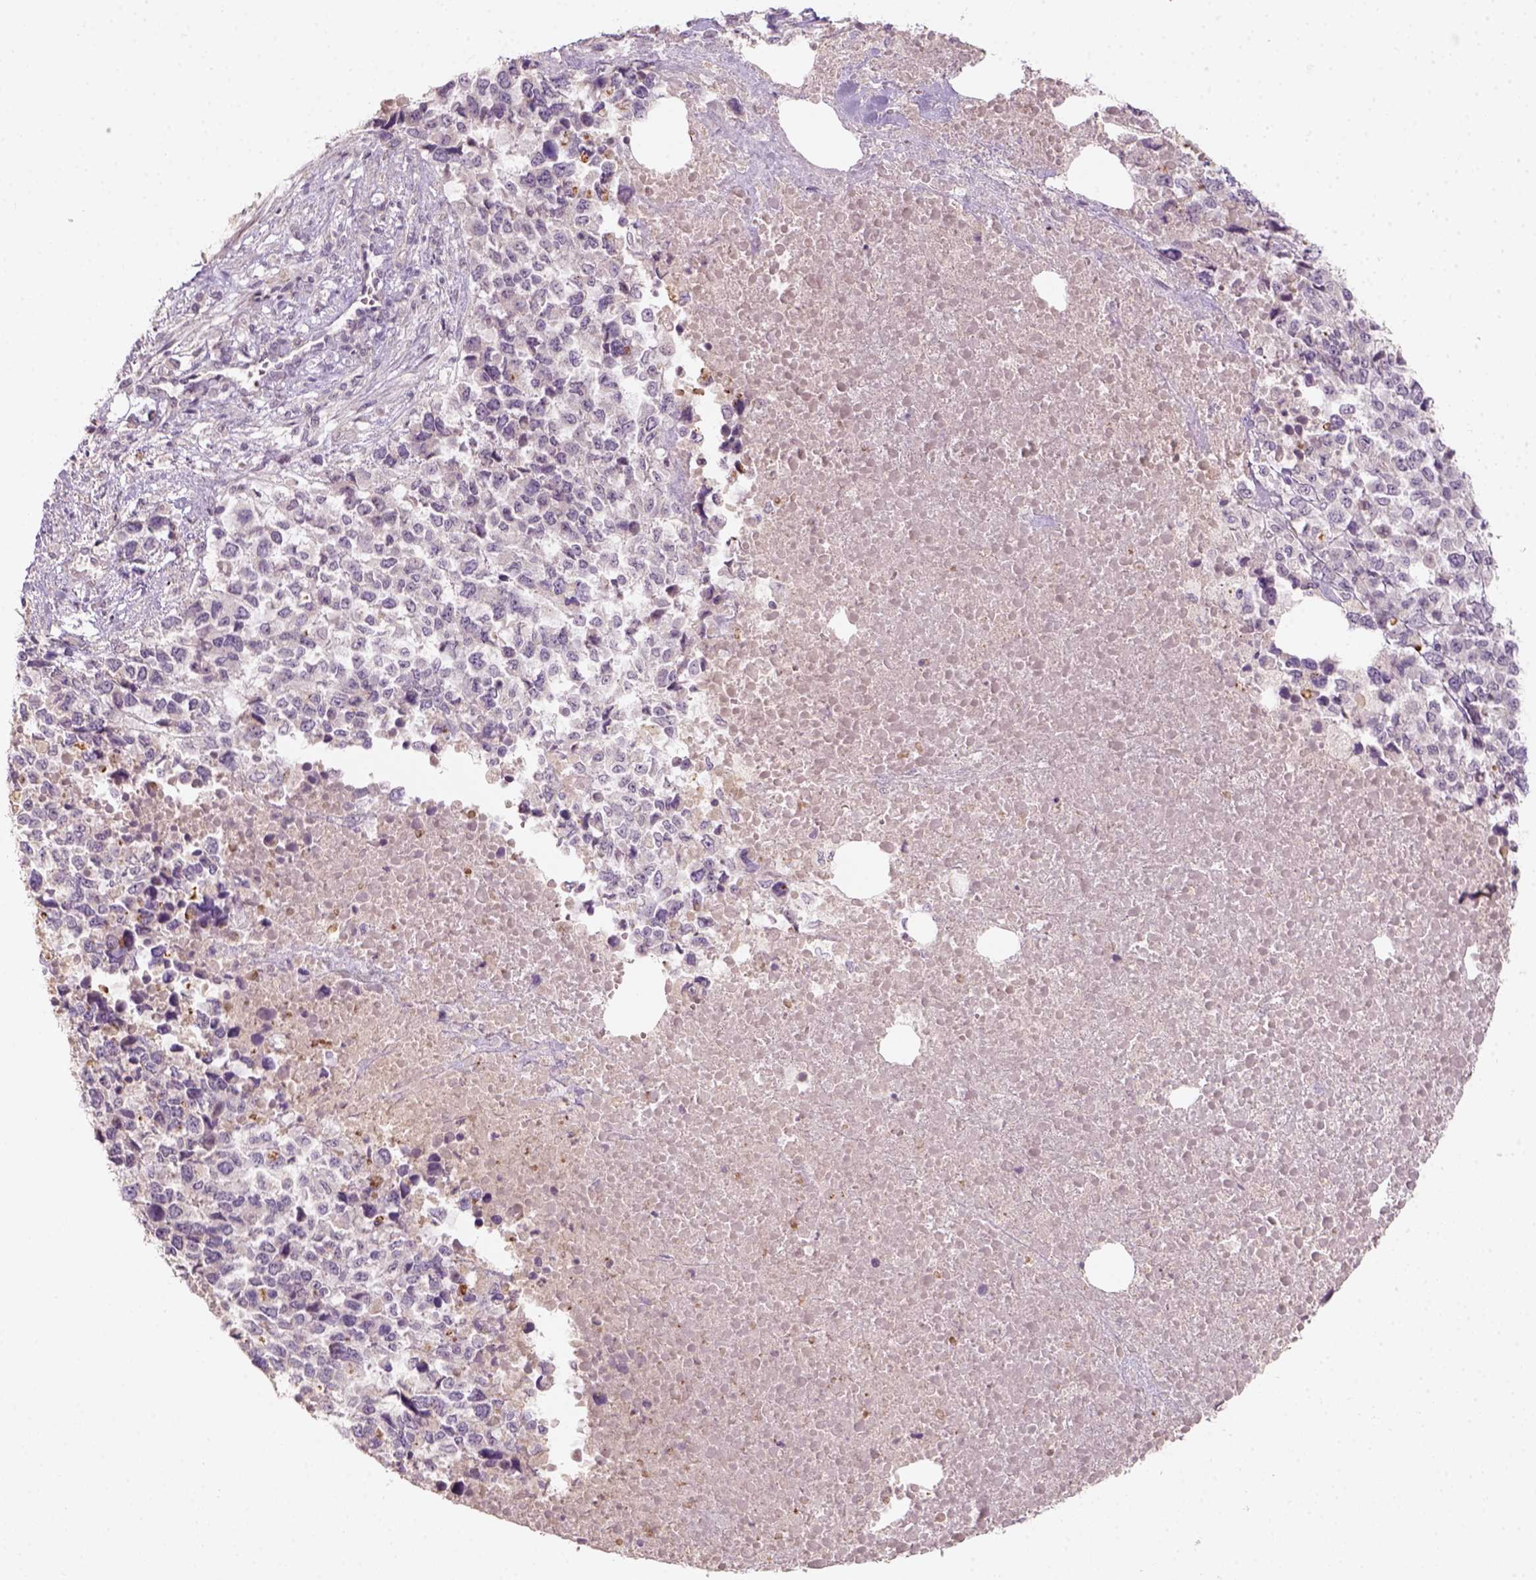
{"staining": {"intensity": "negative", "quantity": "none", "location": "none"}, "tissue": "melanoma", "cell_type": "Tumor cells", "image_type": "cancer", "snomed": [{"axis": "morphology", "description": "Malignant melanoma, Metastatic site"}, {"axis": "topography", "description": "Skin"}], "caption": "Immunohistochemistry (IHC) of malignant melanoma (metastatic site) exhibits no positivity in tumor cells. (Brightfield microscopy of DAB (3,3'-diaminobenzidine) immunohistochemistry at high magnification).", "gene": "AQP9", "patient": {"sex": "male", "age": 84}}